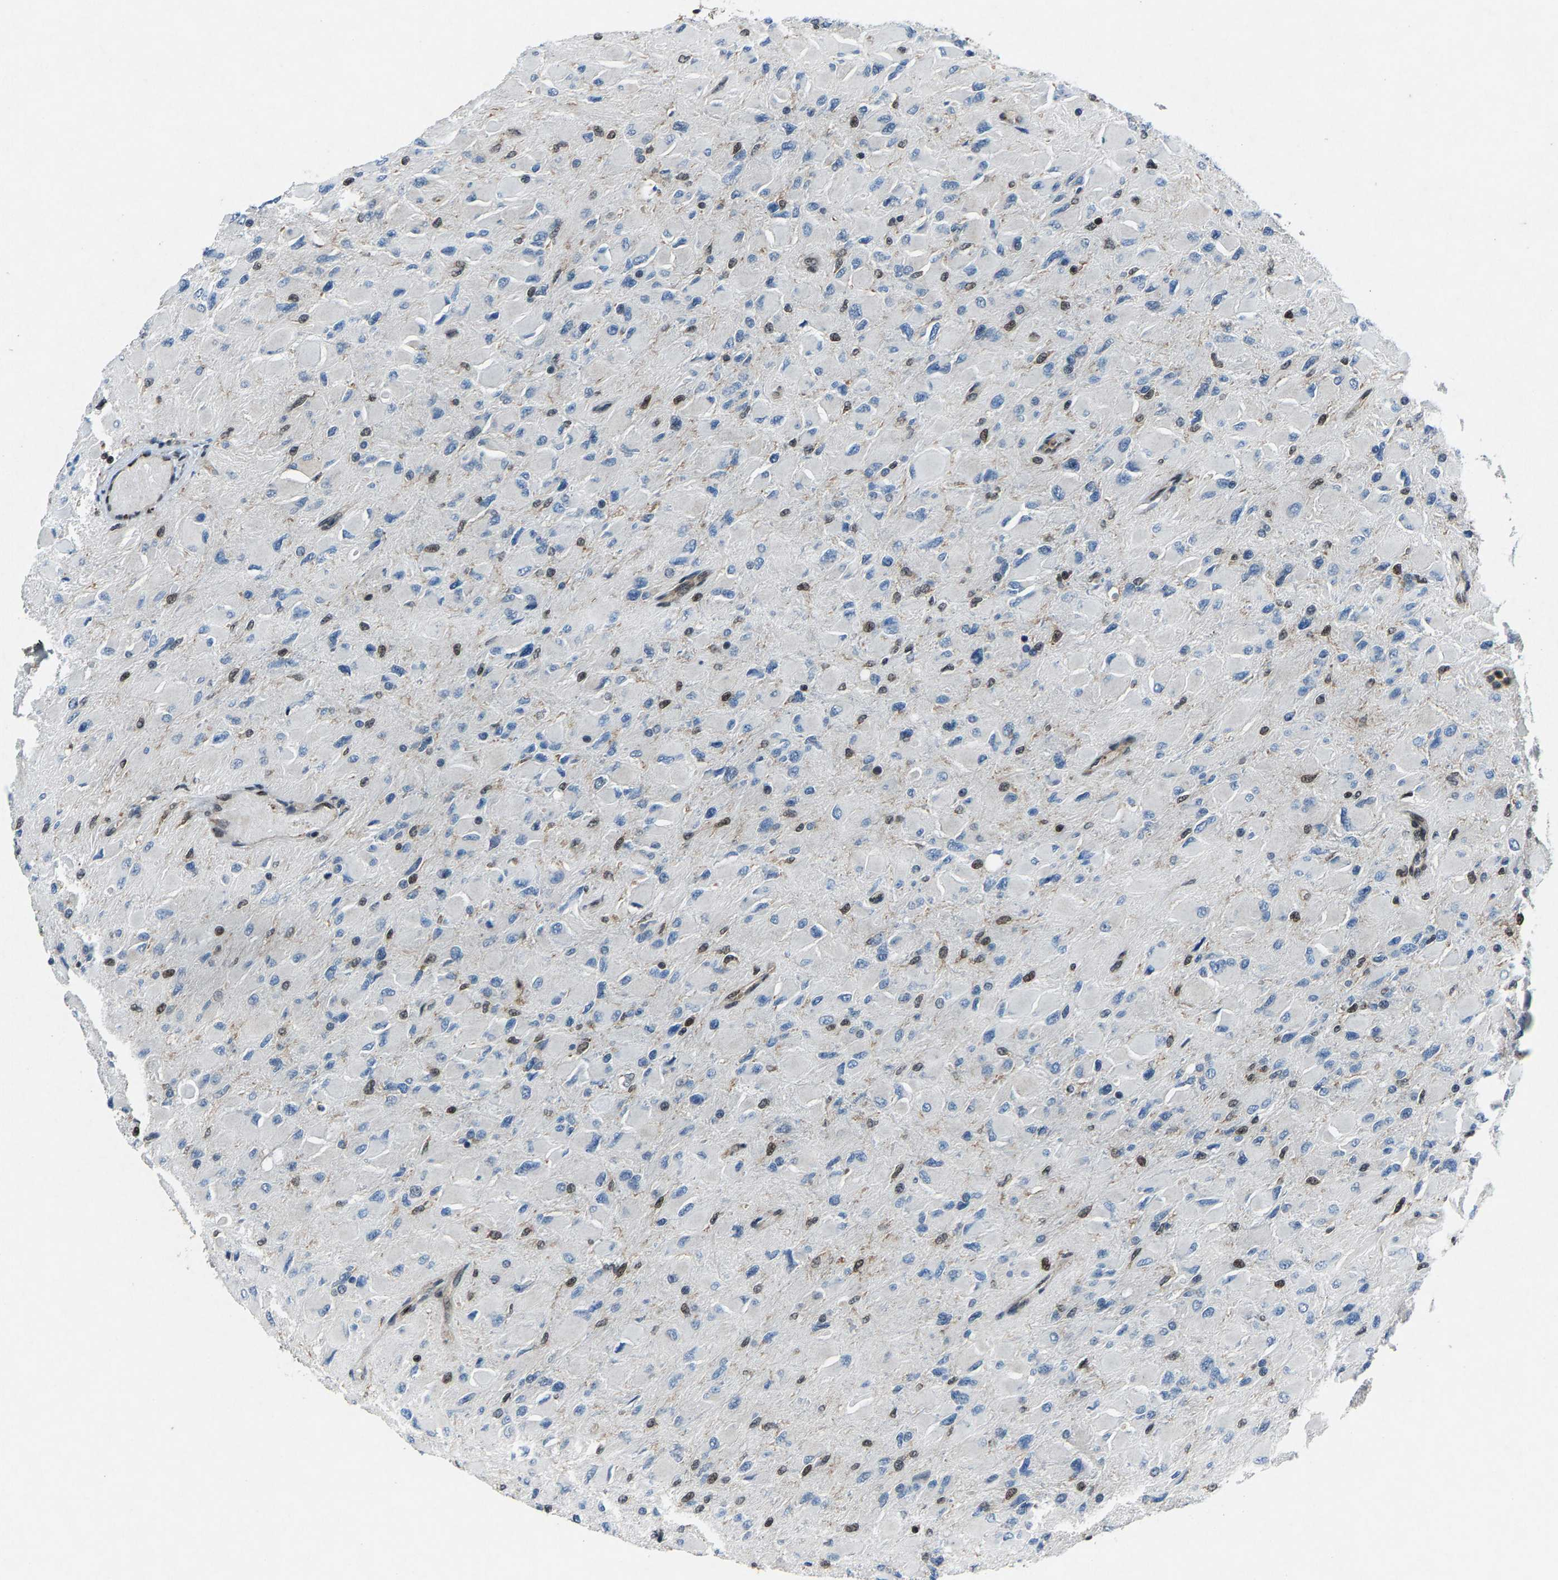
{"staining": {"intensity": "moderate", "quantity": "<25%", "location": "nuclear"}, "tissue": "glioma", "cell_type": "Tumor cells", "image_type": "cancer", "snomed": [{"axis": "morphology", "description": "Glioma, malignant, High grade"}, {"axis": "topography", "description": "Cerebral cortex"}], "caption": "Protein expression analysis of human glioma reveals moderate nuclear positivity in approximately <25% of tumor cells.", "gene": "ATXN3", "patient": {"sex": "female", "age": 36}}